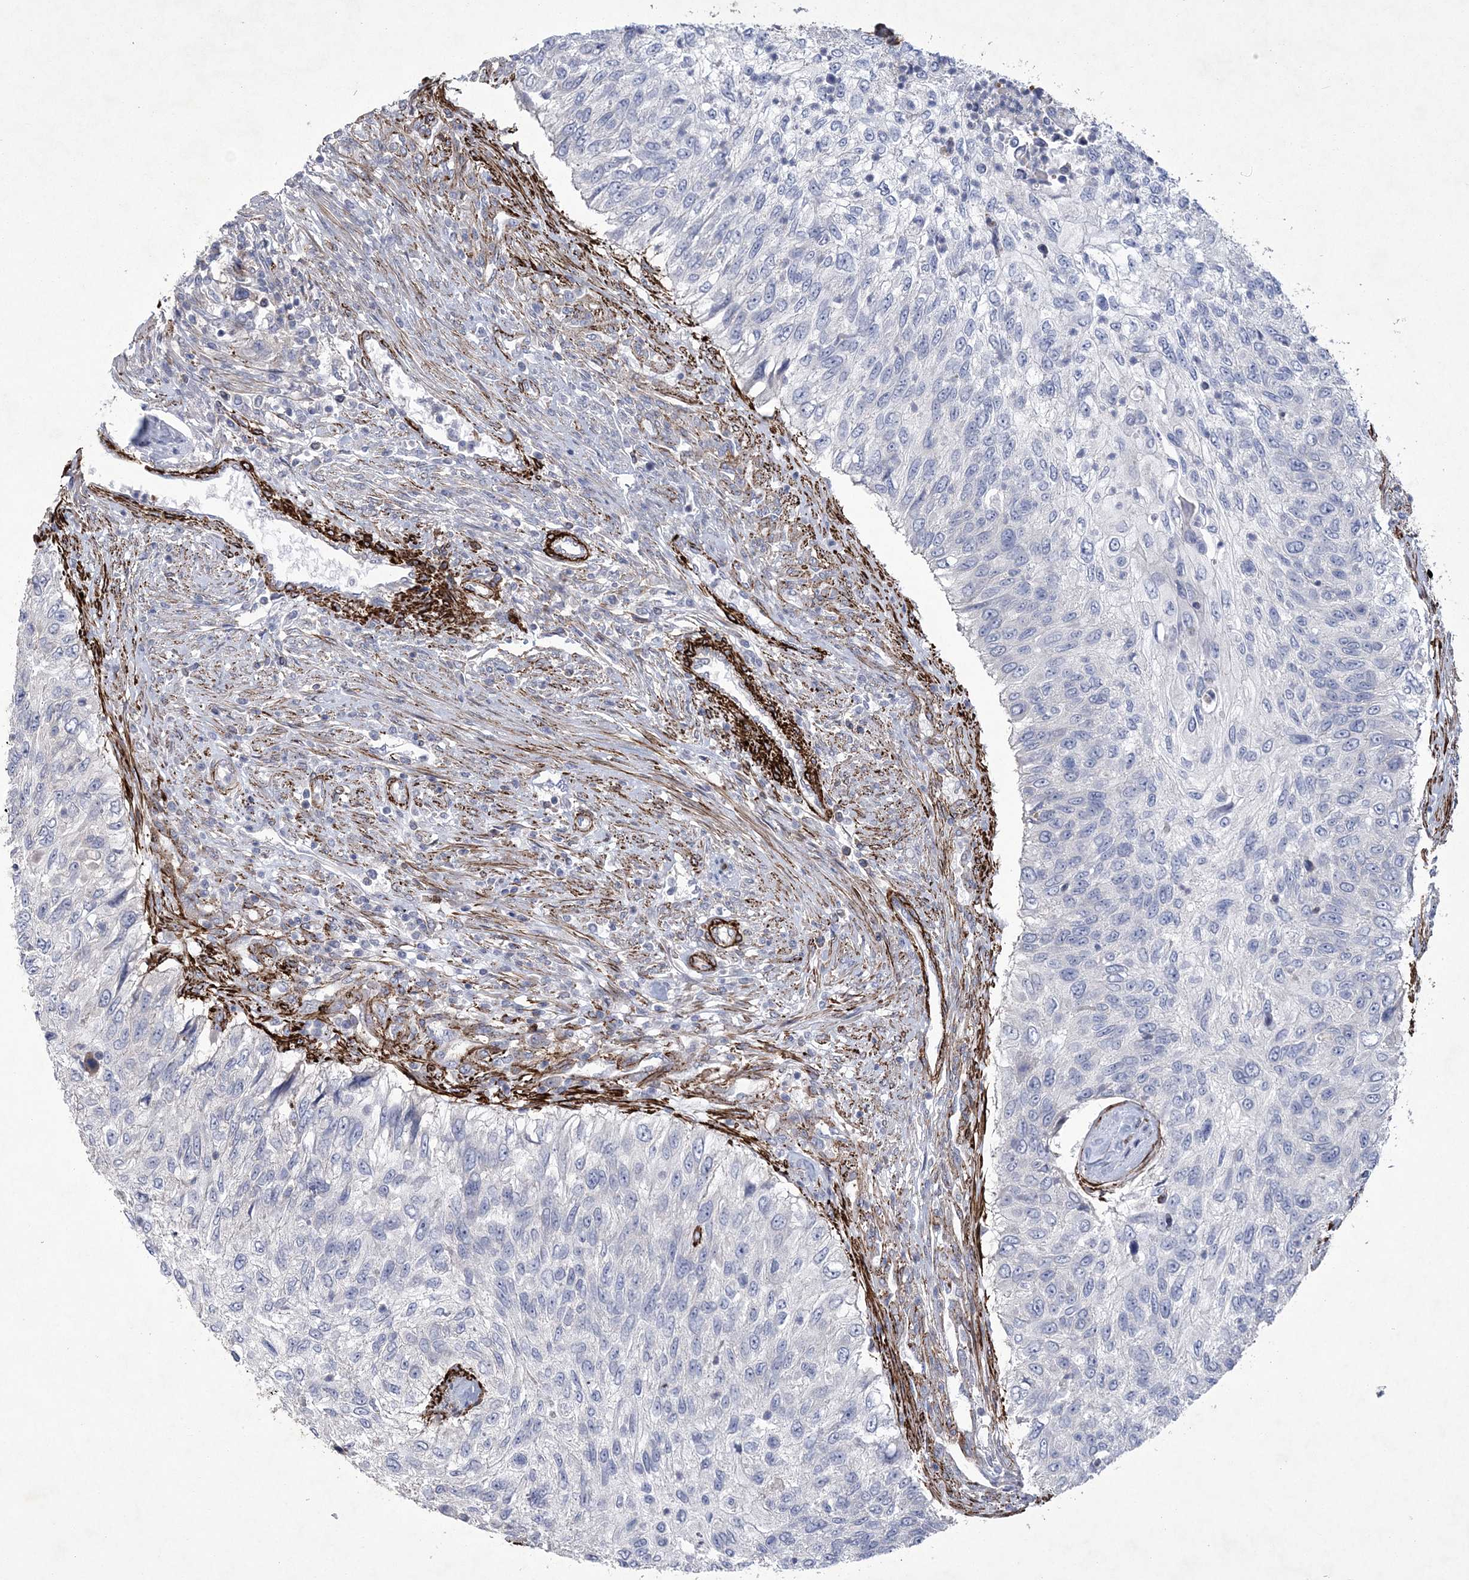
{"staining": {"intensity": "negative", "quantity": "none", "location": "none"}, "tissue": "urothelial cancer", "cell_type": "Tumor cells", "image_type": "cancer", "snomed": [{"axis": "morphology", "description": "Urothelial carcinoma, High grade"}, {"axis": "topography", "description": "Urinary bladder"}], "caption": "This is an immunohistochemistry (IHC) image of urothelial carcinoma (high-grade). There is no positivity in tumor cells.", "gene": "ARSJ", "patient": {"sex": "female", "age": 60}}